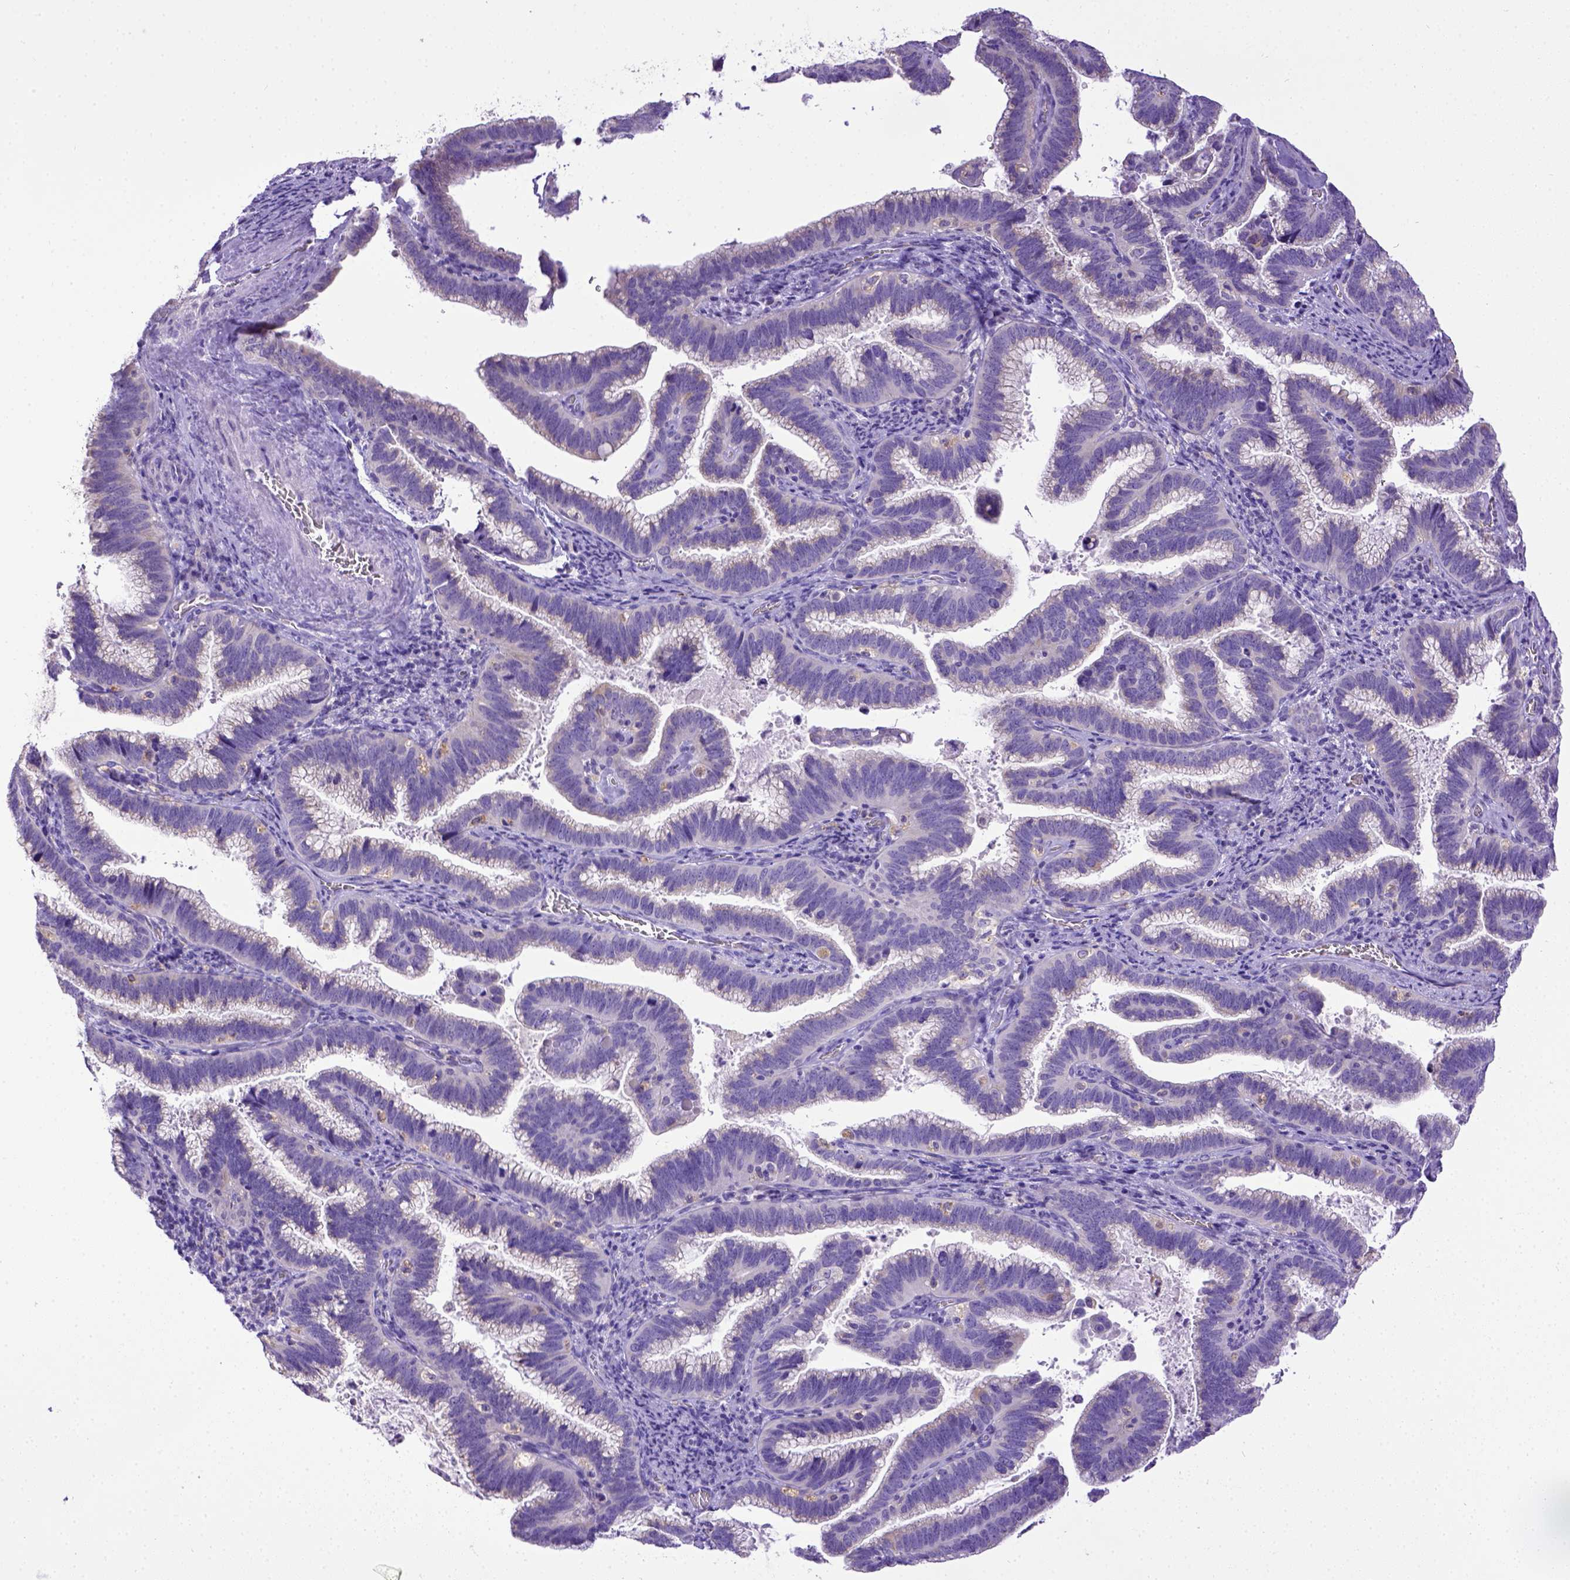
{"staining": {"intensity": "negative", "quantity": "none", "location": "none"}, "tissue": "cervical cancer", "cell_type": "Tumor cells", "image_type": "cancer", "snomed": [{"axis": "morphology", "description": "Adenocarcinoma, NOS"}, {"axis": "topography", "description": "Cervix"}], "caption": "Cervical cancer (adenocarcinoma) stained for a protein using immunohistochemistry (IHC) shows no staining tumor cells.", "gene": "SPEF1", "patient": {"sex": "female", "age": 61}}